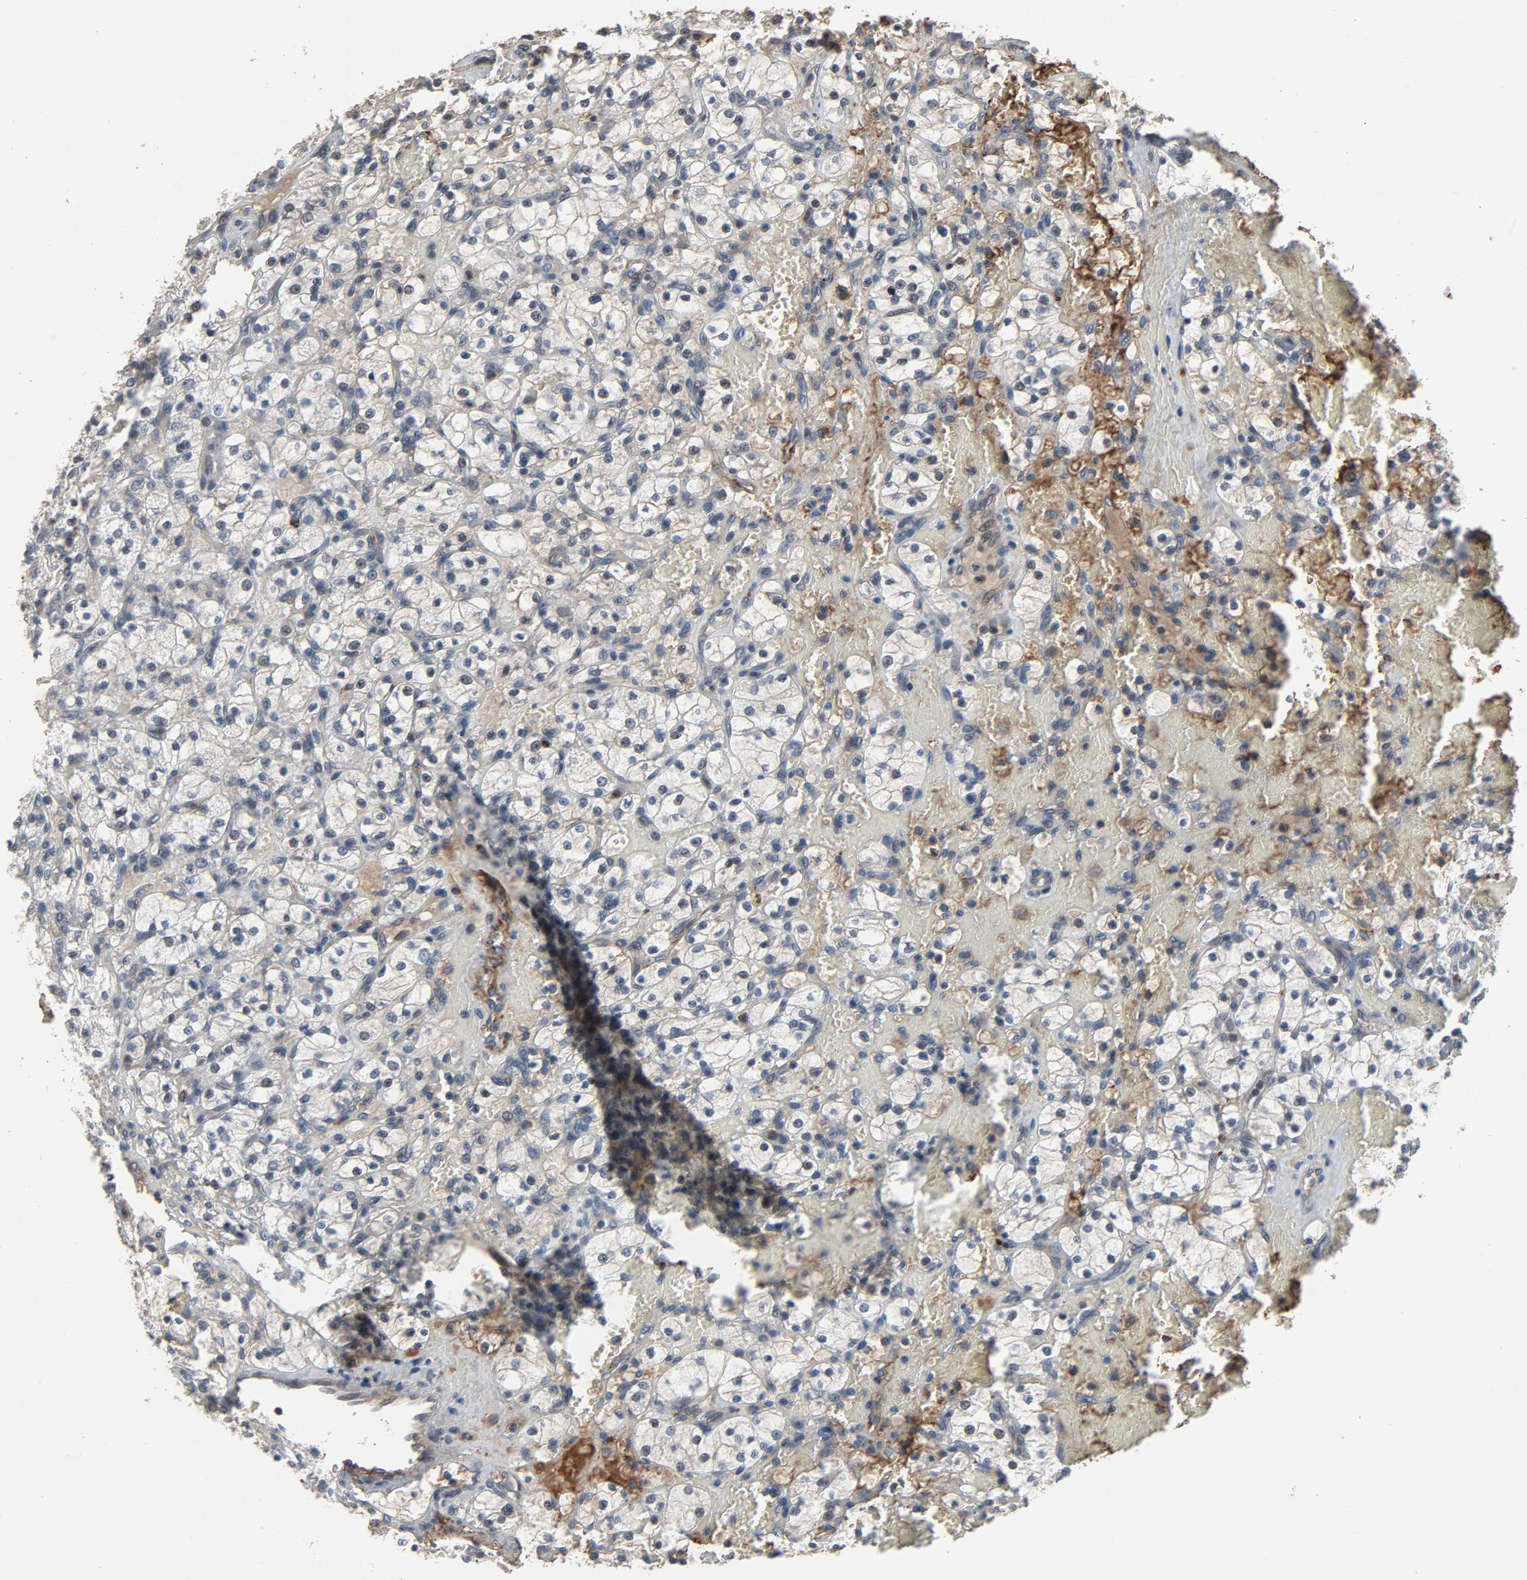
{"staining": {"intensity": "negative", "quantity": "none", "location": "none"}, "tissue": "renal cancer", "cell_type": "Tumor cells", "image_type": "cancer", "snomed": [{"axis": "morphology", "description": "Adenocarcinoma, NOS"}, {"axis": "topography", "description": "Kidney"}], "caption": "Protein analysis of renal adenocarcinoma demonstrates no significant positivity in tumor cells.", "gene": "PDZD4", "patient": {"sex": "female", "age": 83}}